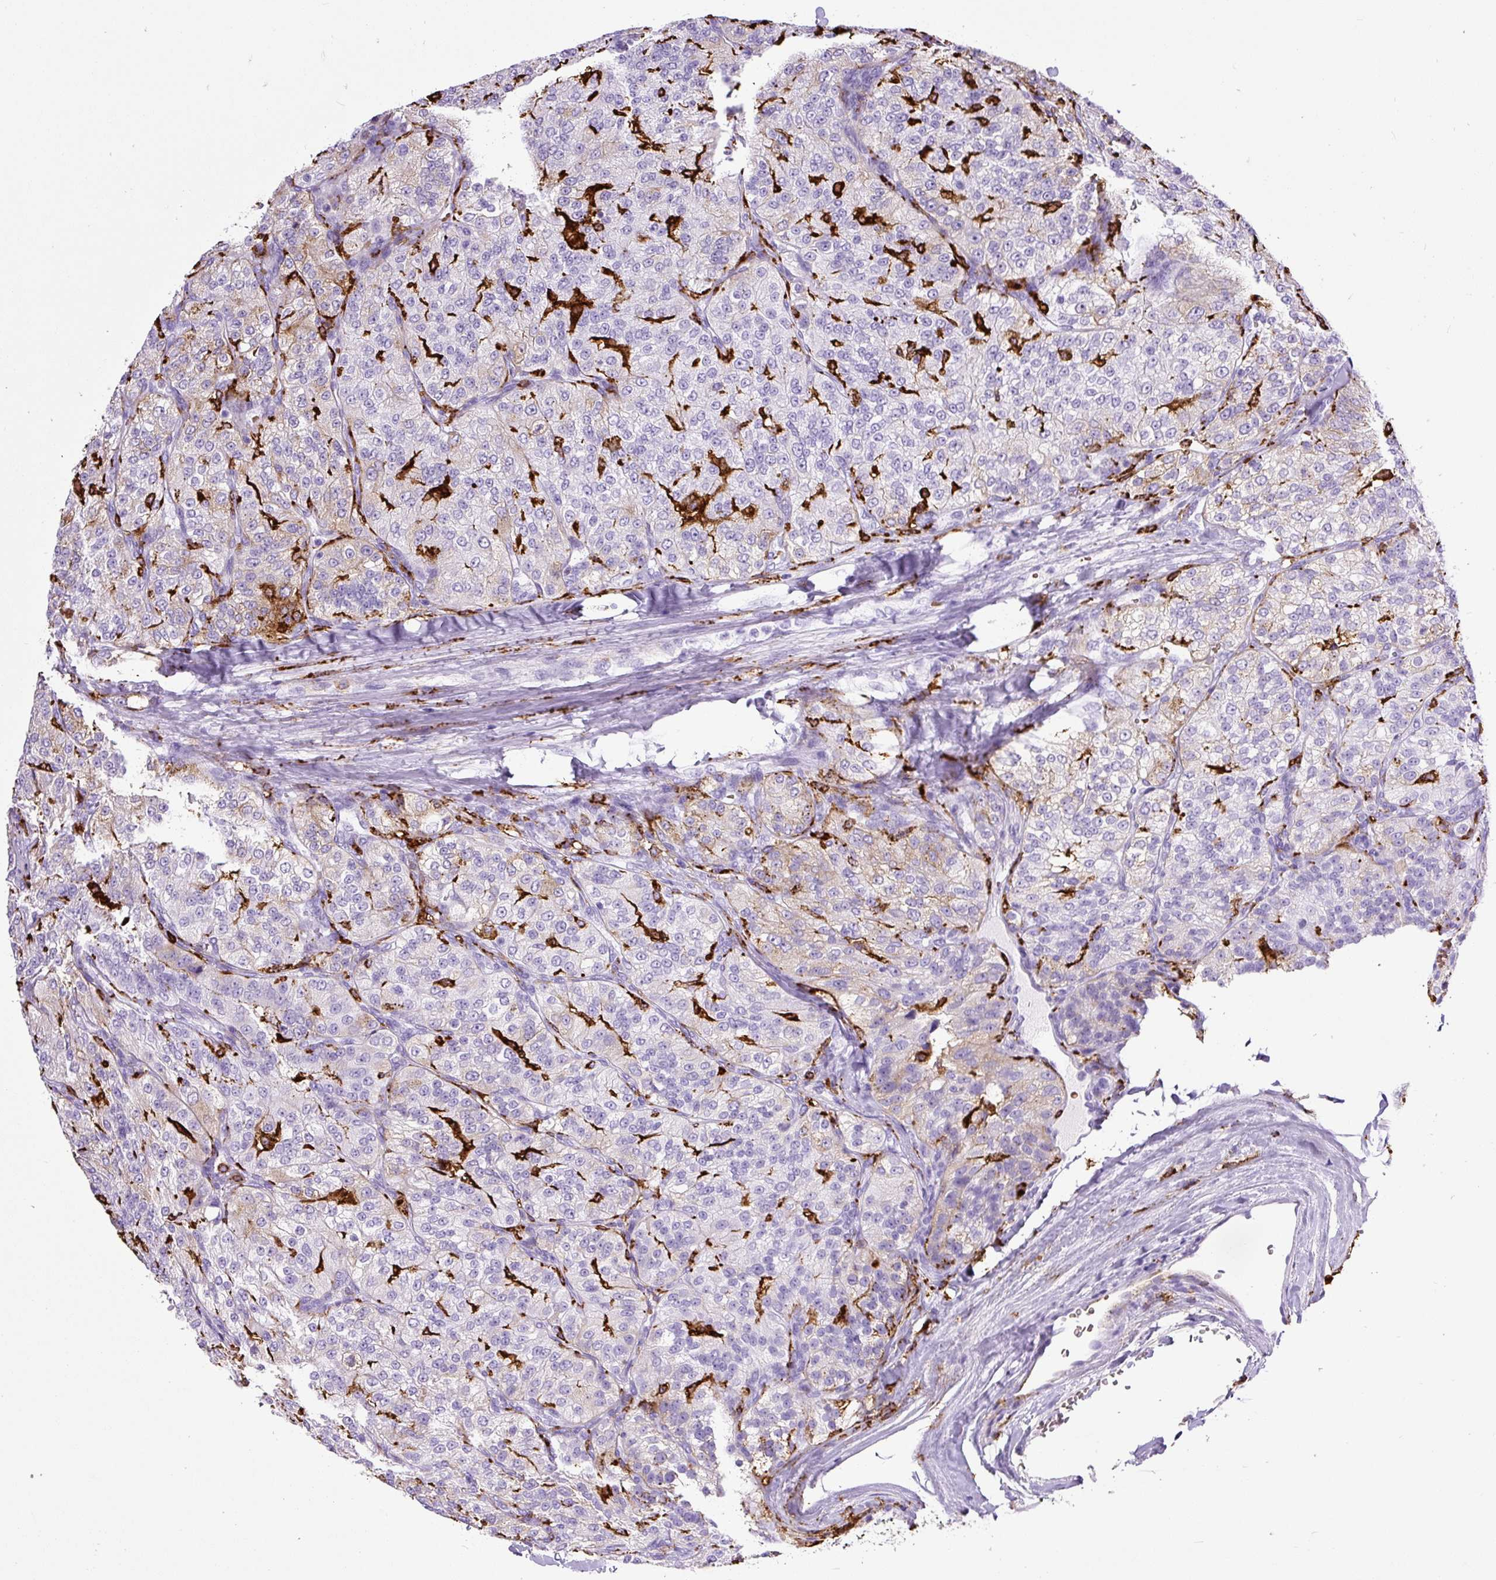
{"staining": {"intensity": "negative", "quantity": "none", "location": "none"}, "tissue": "renal cancer", "cell_type": "Tumor cells", "image_type": "cancer", "snomed": [{"axis": "morphology", "description": "Adenocarcinoma, NOS"}, {"axis": "topography", "description": "Kidney"}], "caption": "A high-resolution photomicrograph shows IHC staining of renal cancer, which exhibits no significant positivity in tumor cells. Nuclei are stained in blue.", "gene": "HLA-DRA", "patient": {"sex": "female", "age": 63}}